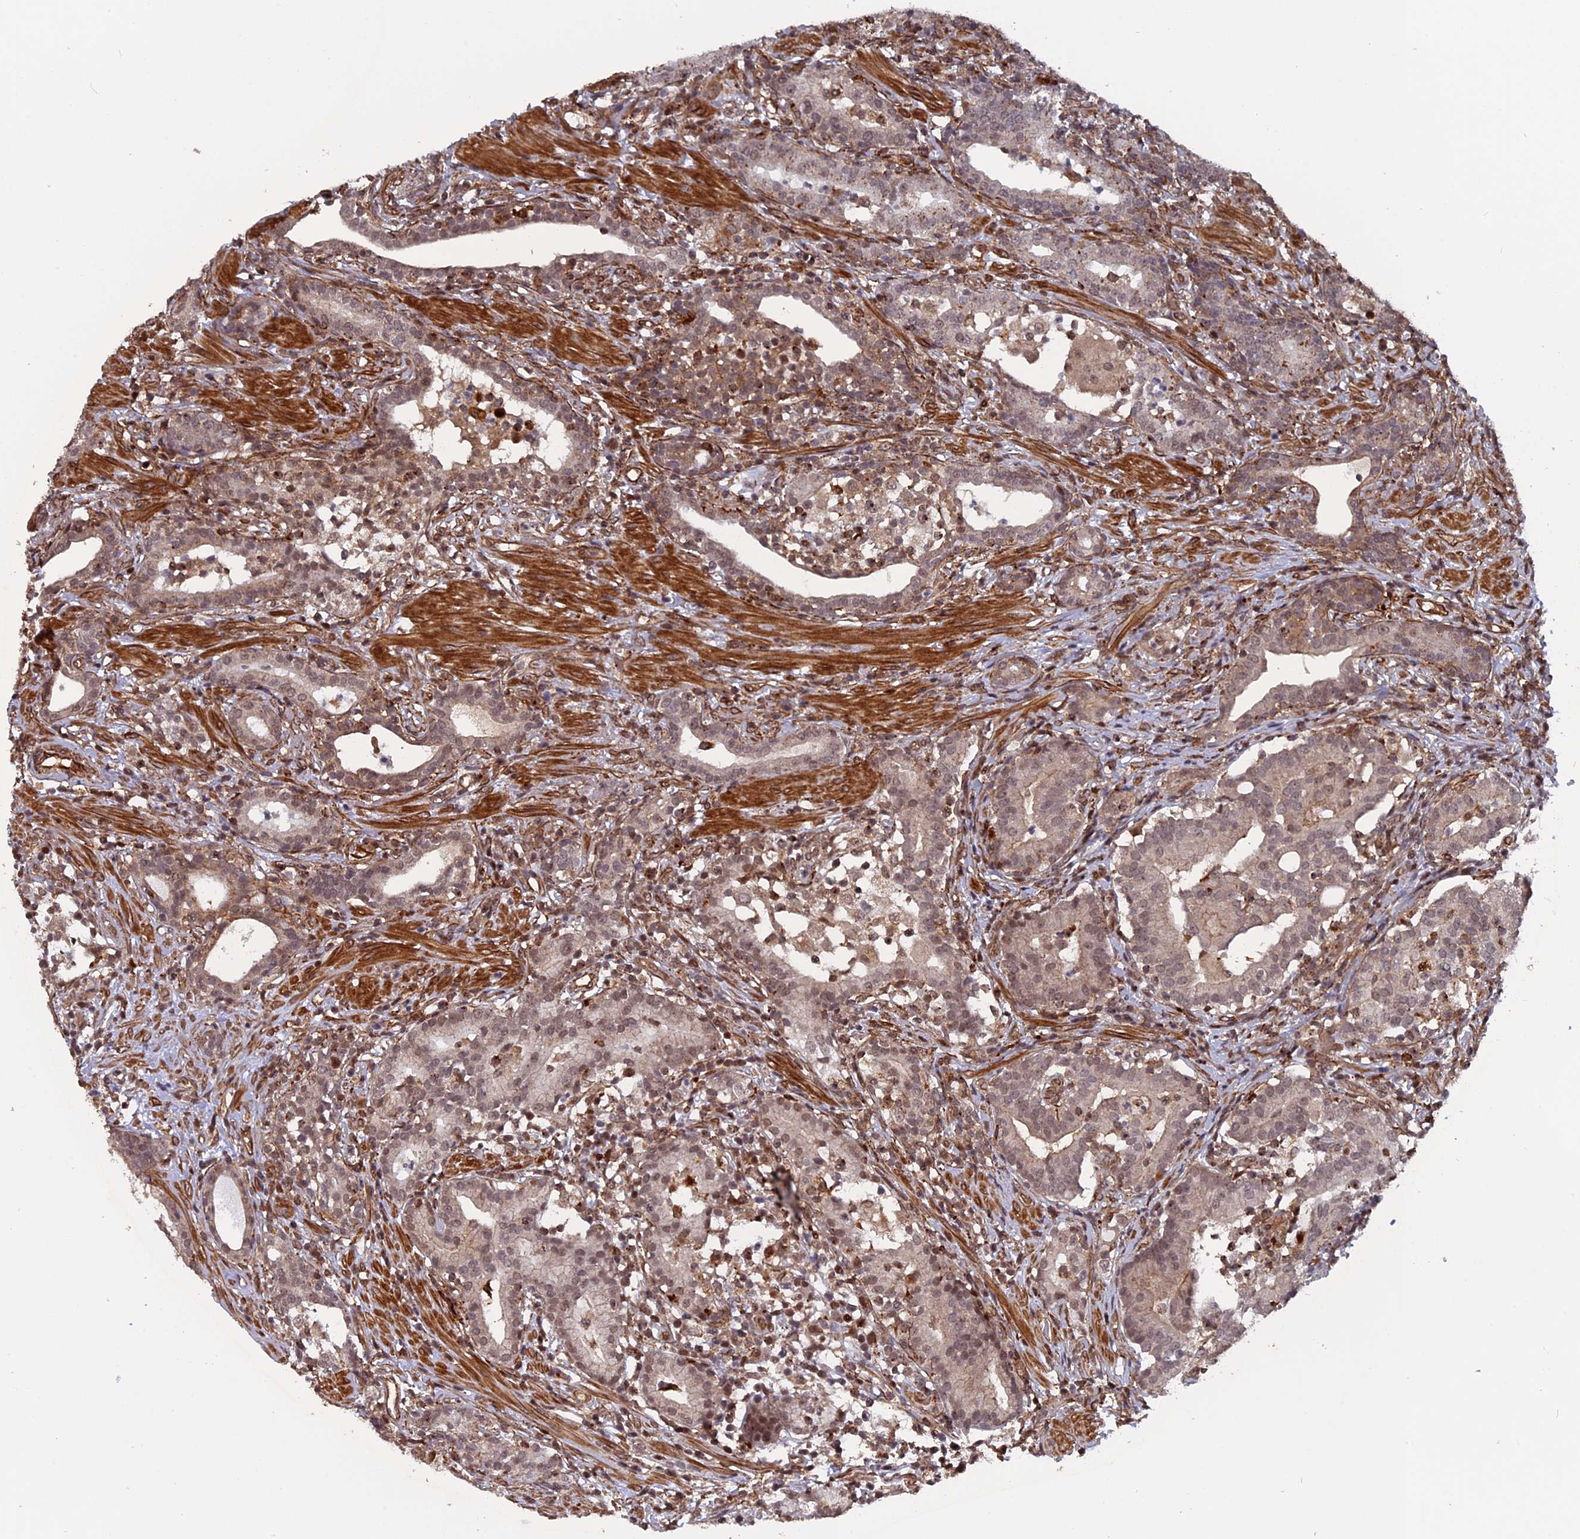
{"staining": {"intensity": "weak", "quantity": "25%-75%", "location": "cytoplasmic/membranous,nuclear"}, "tissue": "prostate cancer", "cell_type": "Tumor cells", "image_type": "cancer", "snomed": [{"axis": "morphology", "description": "Adenocarcinoma, High grade"}, {"axis": "topography", "description": "Prostate"}], "caption": "IHC (DAB) staining of human prostate cancer reveals weak cytoplasmic/membranous and nuclear protein staining in about 25%-75% of tumor cells.", "gene": "NOSIP", "patient": {"sex": "male", "age": 67}}